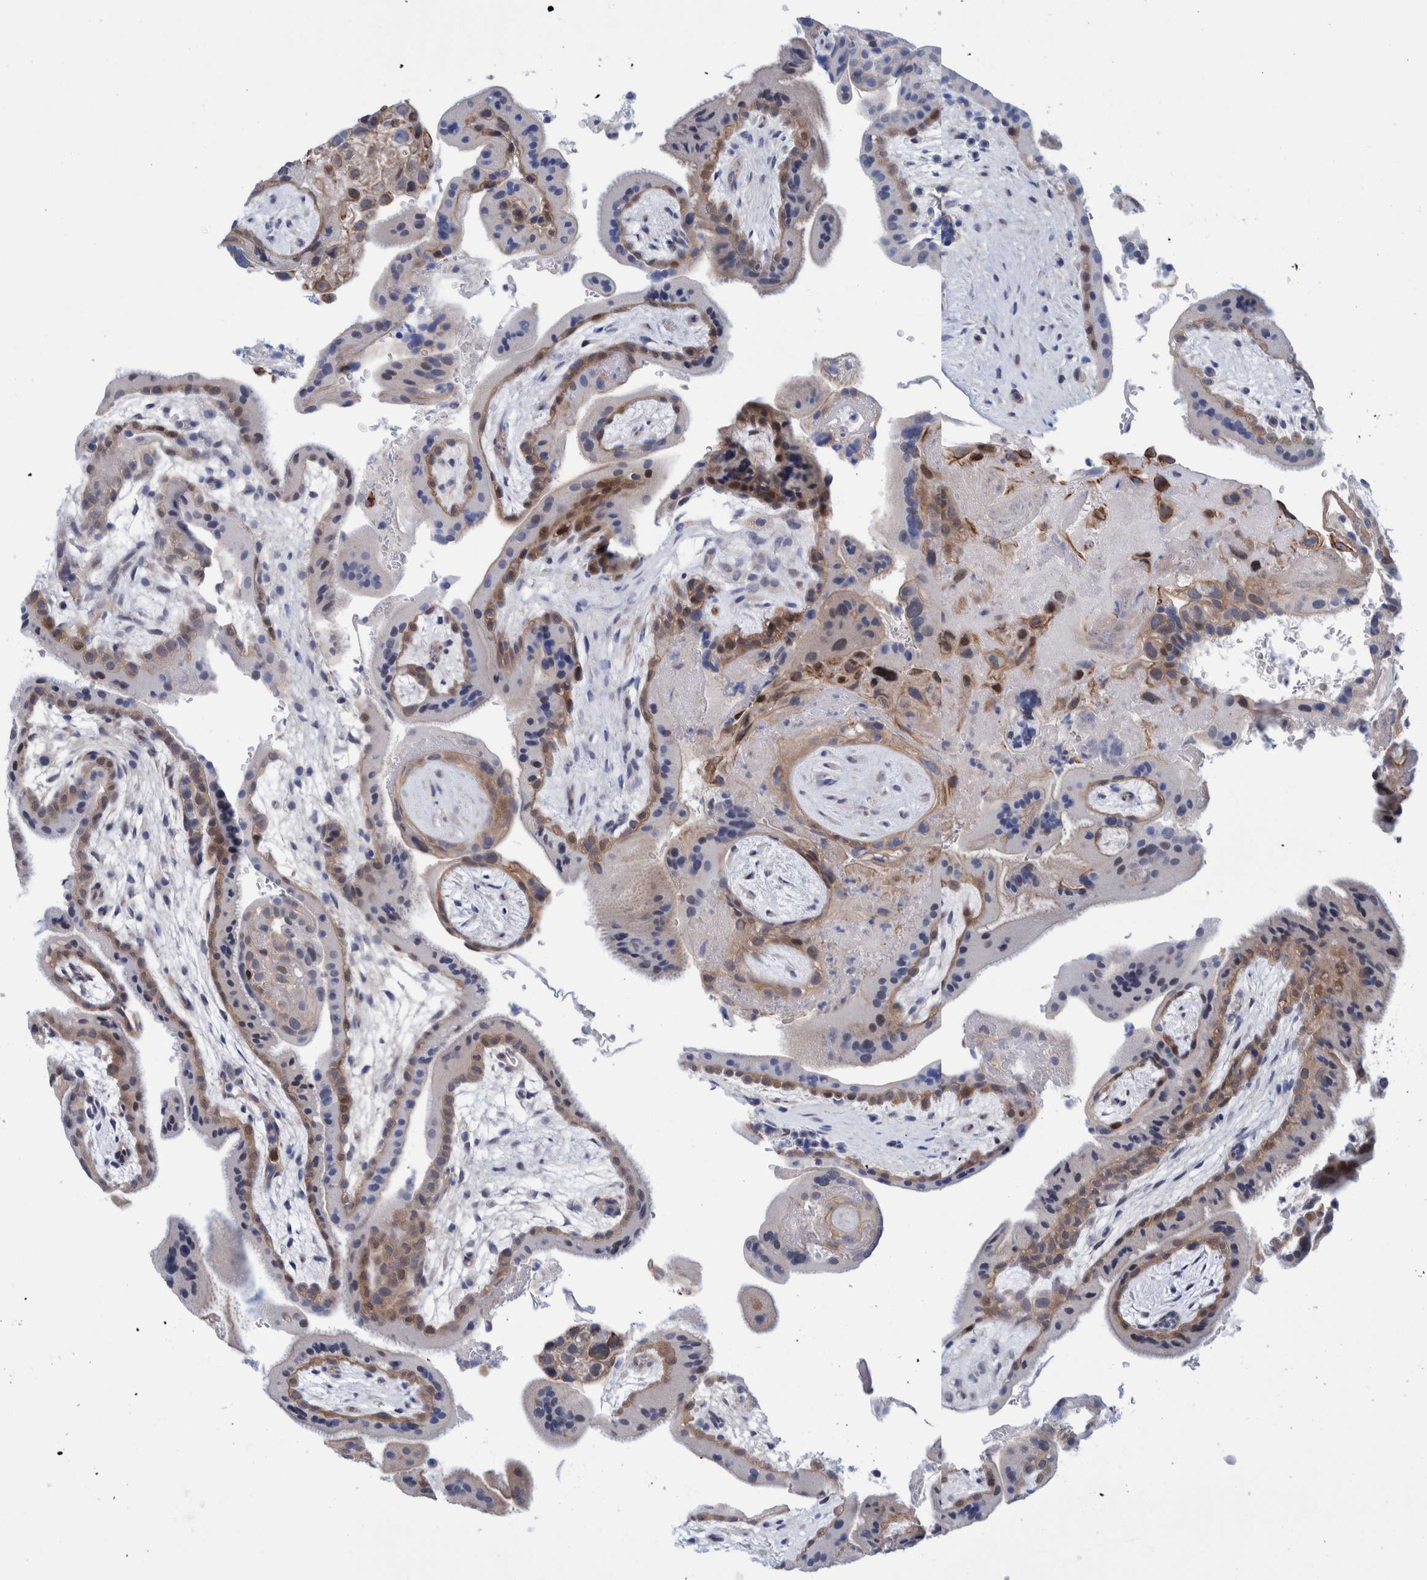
{"staining": {"intensity": "moderate", "quantity": ">75%", "location": "cytoplasmic/membranous,nuclear"}, "tissue": "placenta", "cell_type": "Decidual cells", "image_type": "normal", "snomed": [{"axis": "morphology", "description": "Normal tissue, NOS"}, {"axis": "topography", "description": "Placenta"}], "caption": "Placenta stained with a protein marker demonstrates moderate staining in decidual cells.", "gene": "PFAS", "patient": {"sex": "female", "age": 35}}